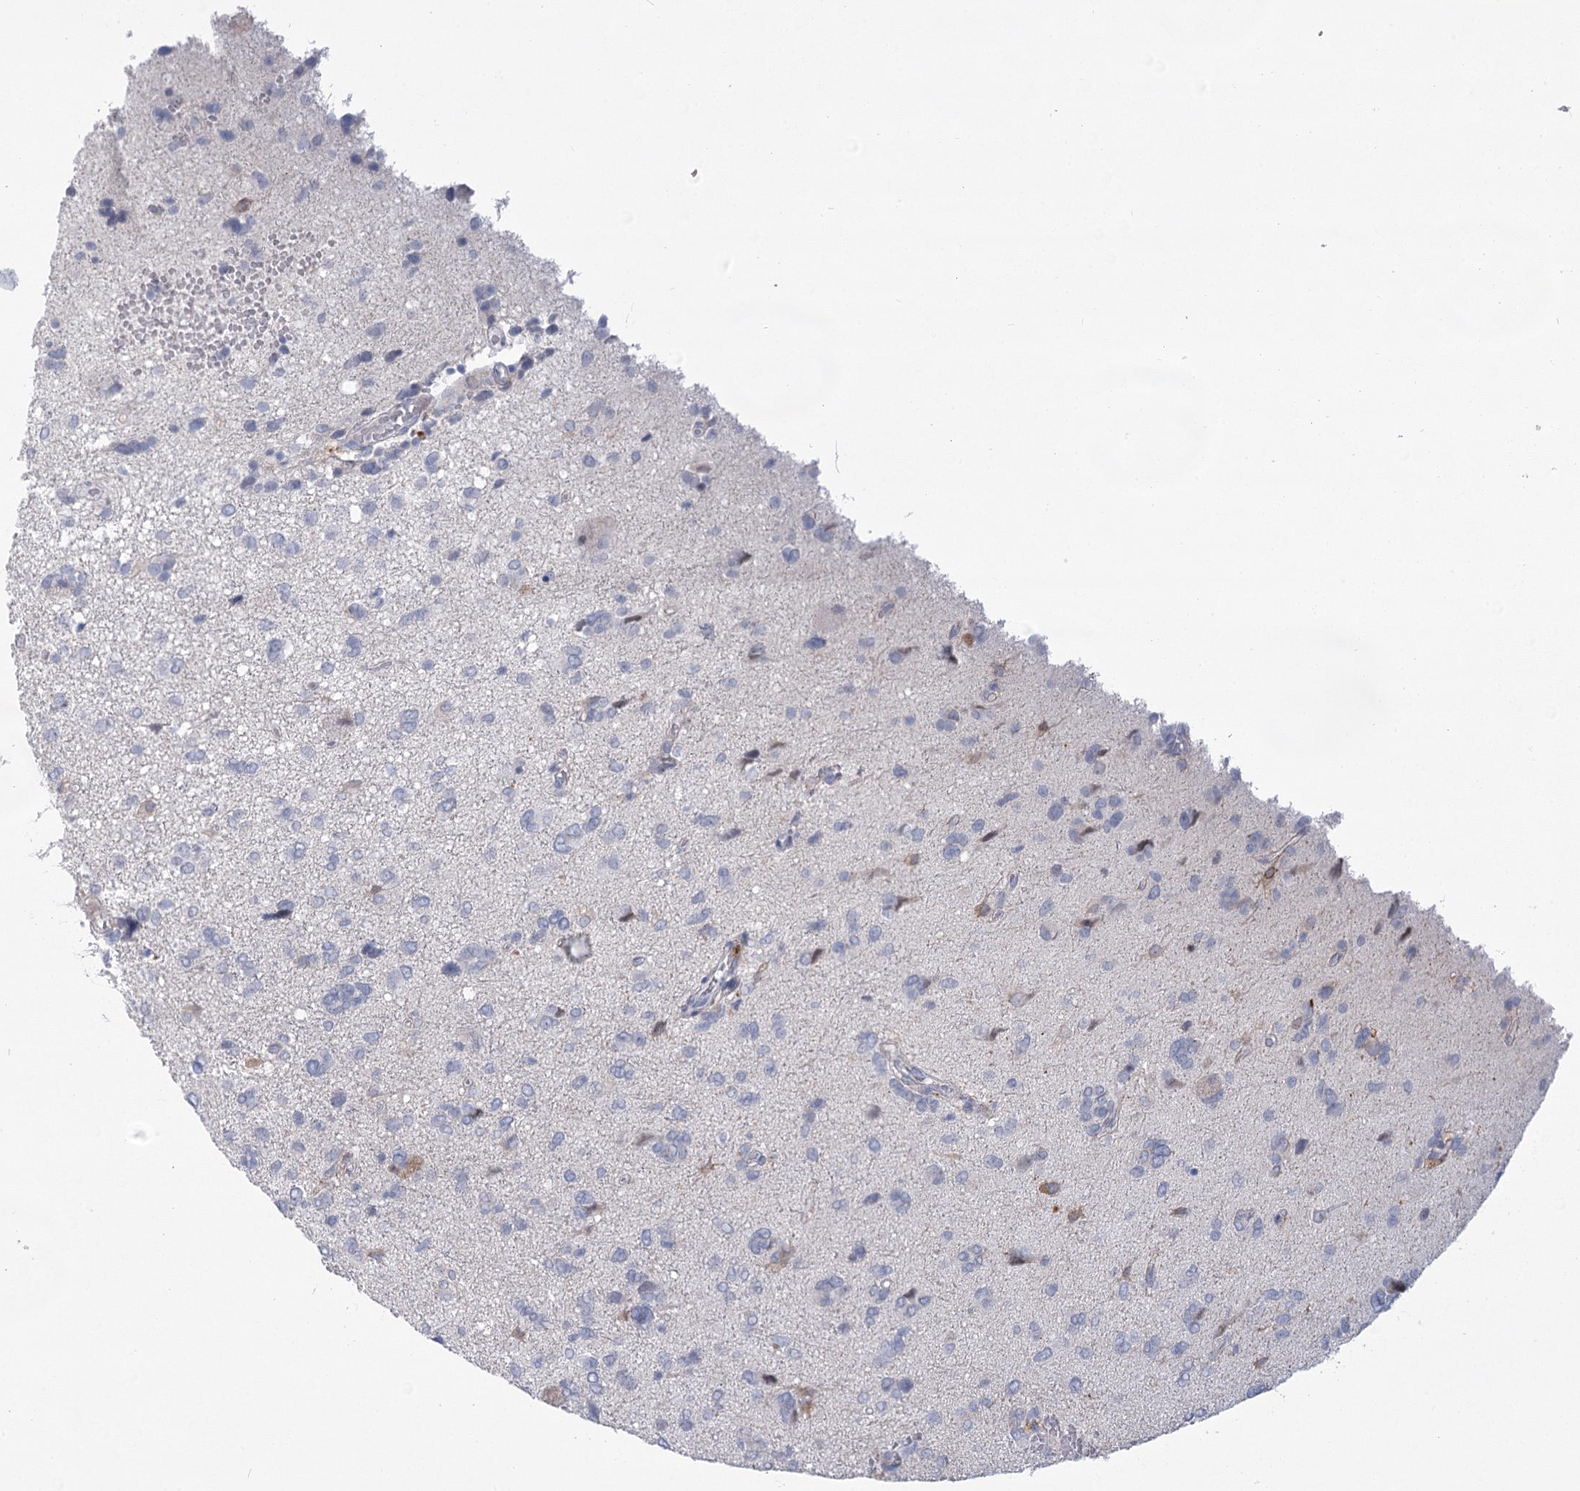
{"staining": {"intensity": "negative", "quantity": "none", "location": "none"}, "tissue": "glioma", "cell_type": "Tumor cells", "image_type": "cancer", "snomed": [{"axis": "morphology", "description": "Glioma, malignant, High grade"}, {"axis": "topography", "description": "Brain"}], "caption": "IHC histopathology image of glioma stained for a protein (brown), which reveals no expression in tumor cells. (IHC, brightfield microscopy, high magnification).", "gene": "NCKAP5", "patient": {"sex": "female", "age": 59}}